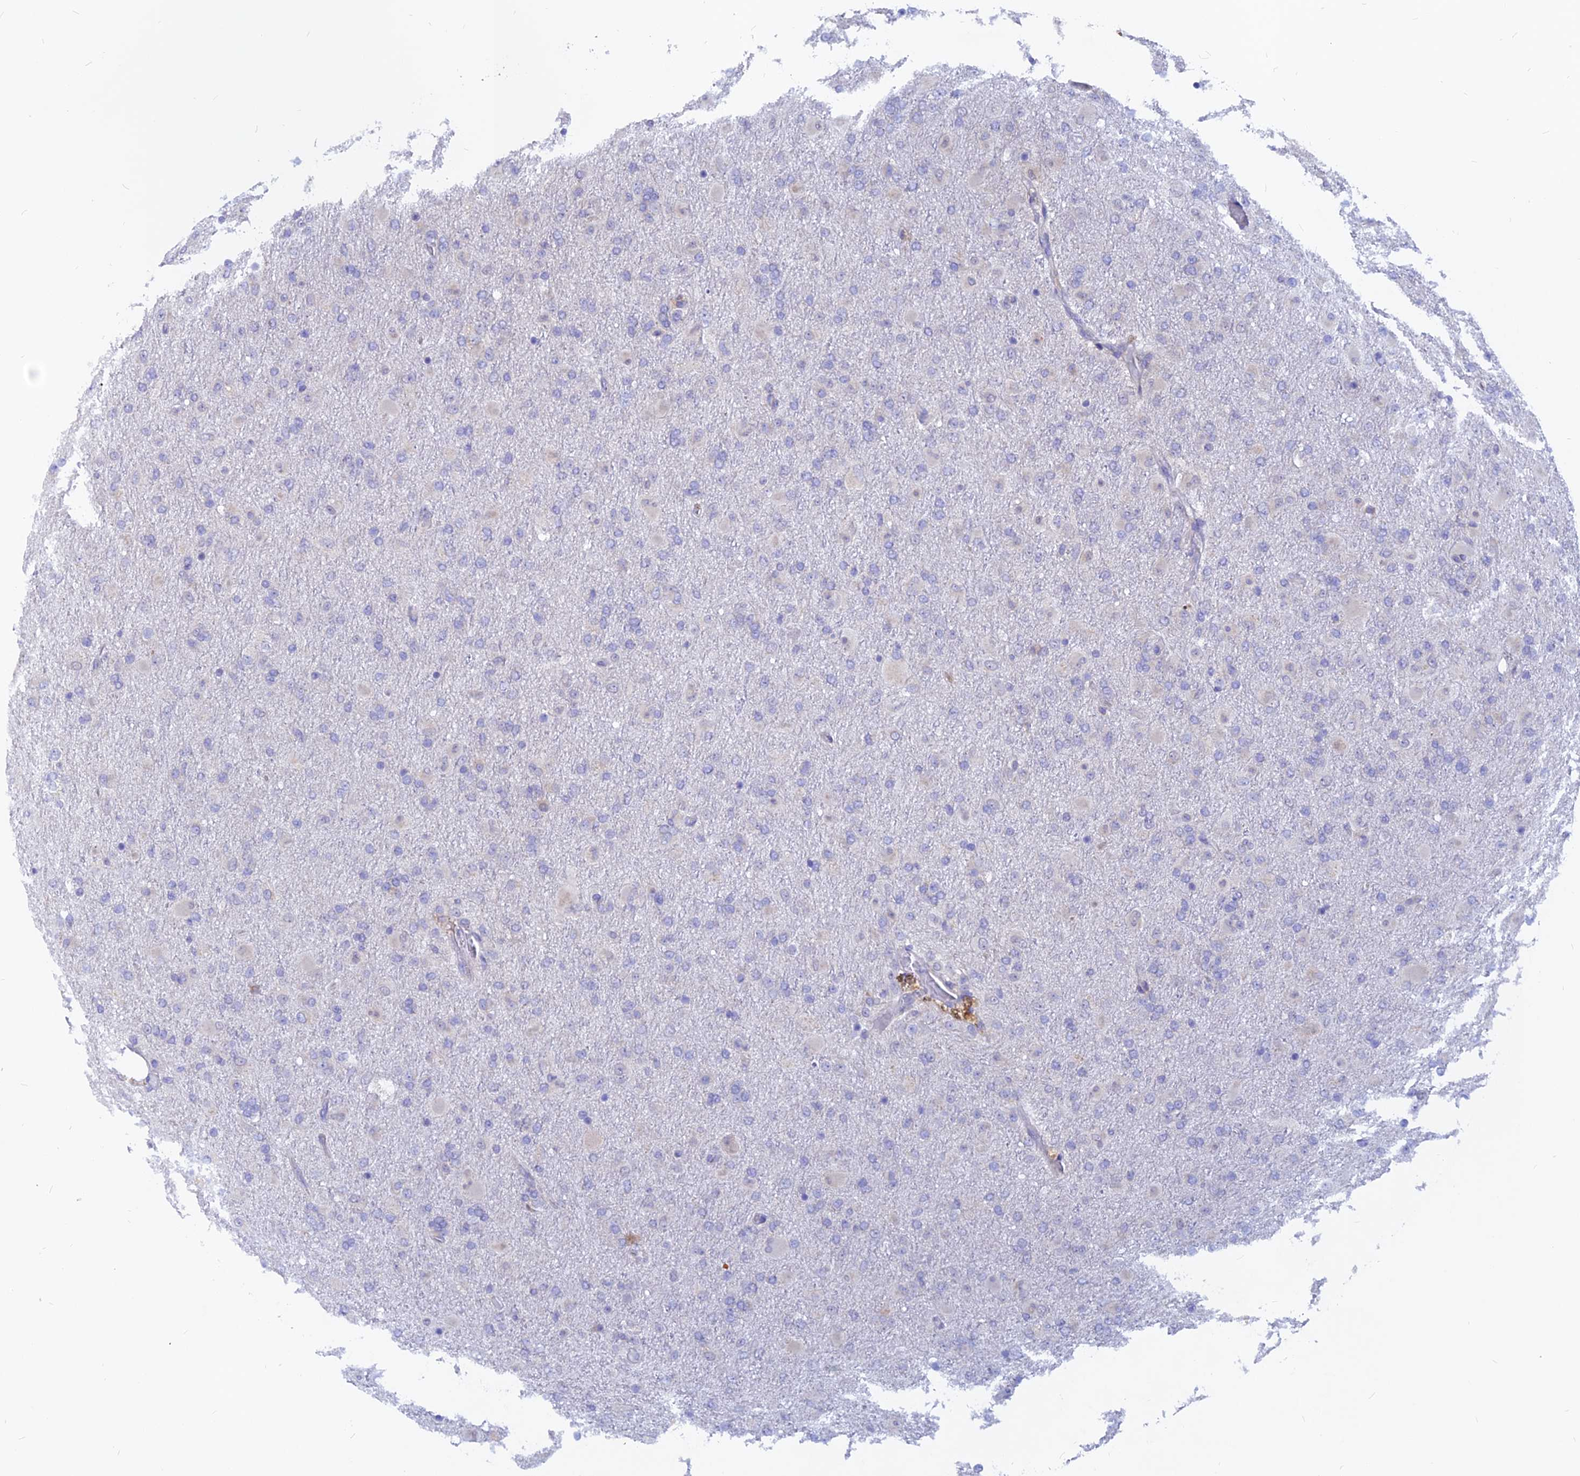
{"staining": {"intensity": "negative", "quantity": "none", "location": "none"}, "tissue": "glioma", "cell_type": "Tumor cells", "image_type": "cancer", "snomed": [{"axis": "morphology", "description": "Glioma, malignant, Low grade"}, {"axis": "topography", "description": "Brain"}], "caption": "IHC photomicrograph of human glioma stained for a protein (brown), which shows no expression in tumor cells.", "gene": "DNAJC16", "patient": {"sex": "male", "age": 65}}